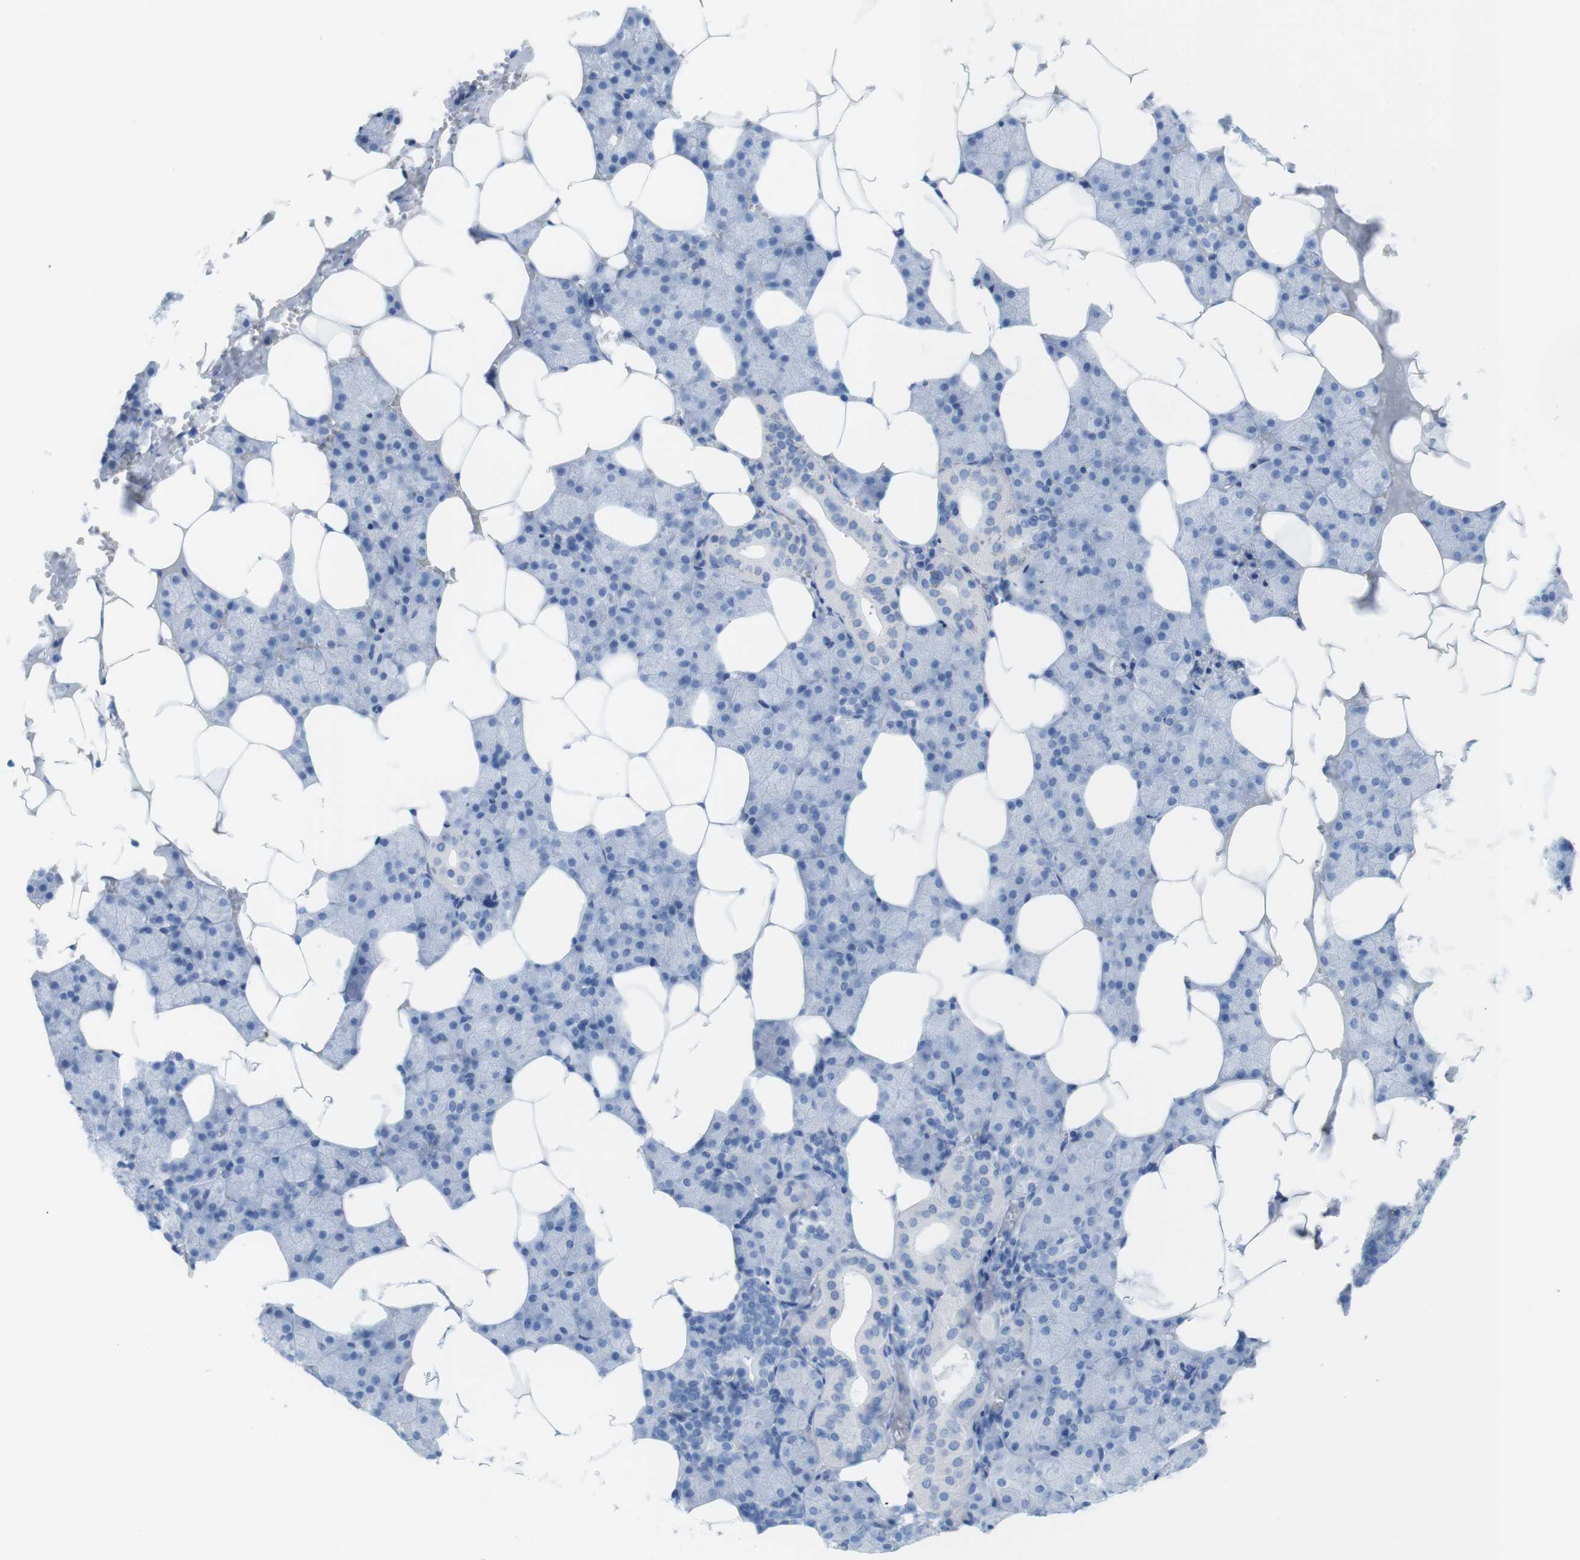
{"staining": {"intensity": "negative", "quantity": "none", "location": "none"}, "tissue": "salivary gland", "cell_type": "Glandular cells", "image_type": "normal", "snomed": [{"axis": "morphology", "description": "Normal tissue, NOS"}, {"axis": "topography", "description": "Salivary gland"}], "caption": "This is an immunohistochemistry (IHC) photomicrograph of normal salivary gland. There is no positivity in glandular cells.", "gene": "MYH7", "patient": {"sex": "male", "age": 62}}